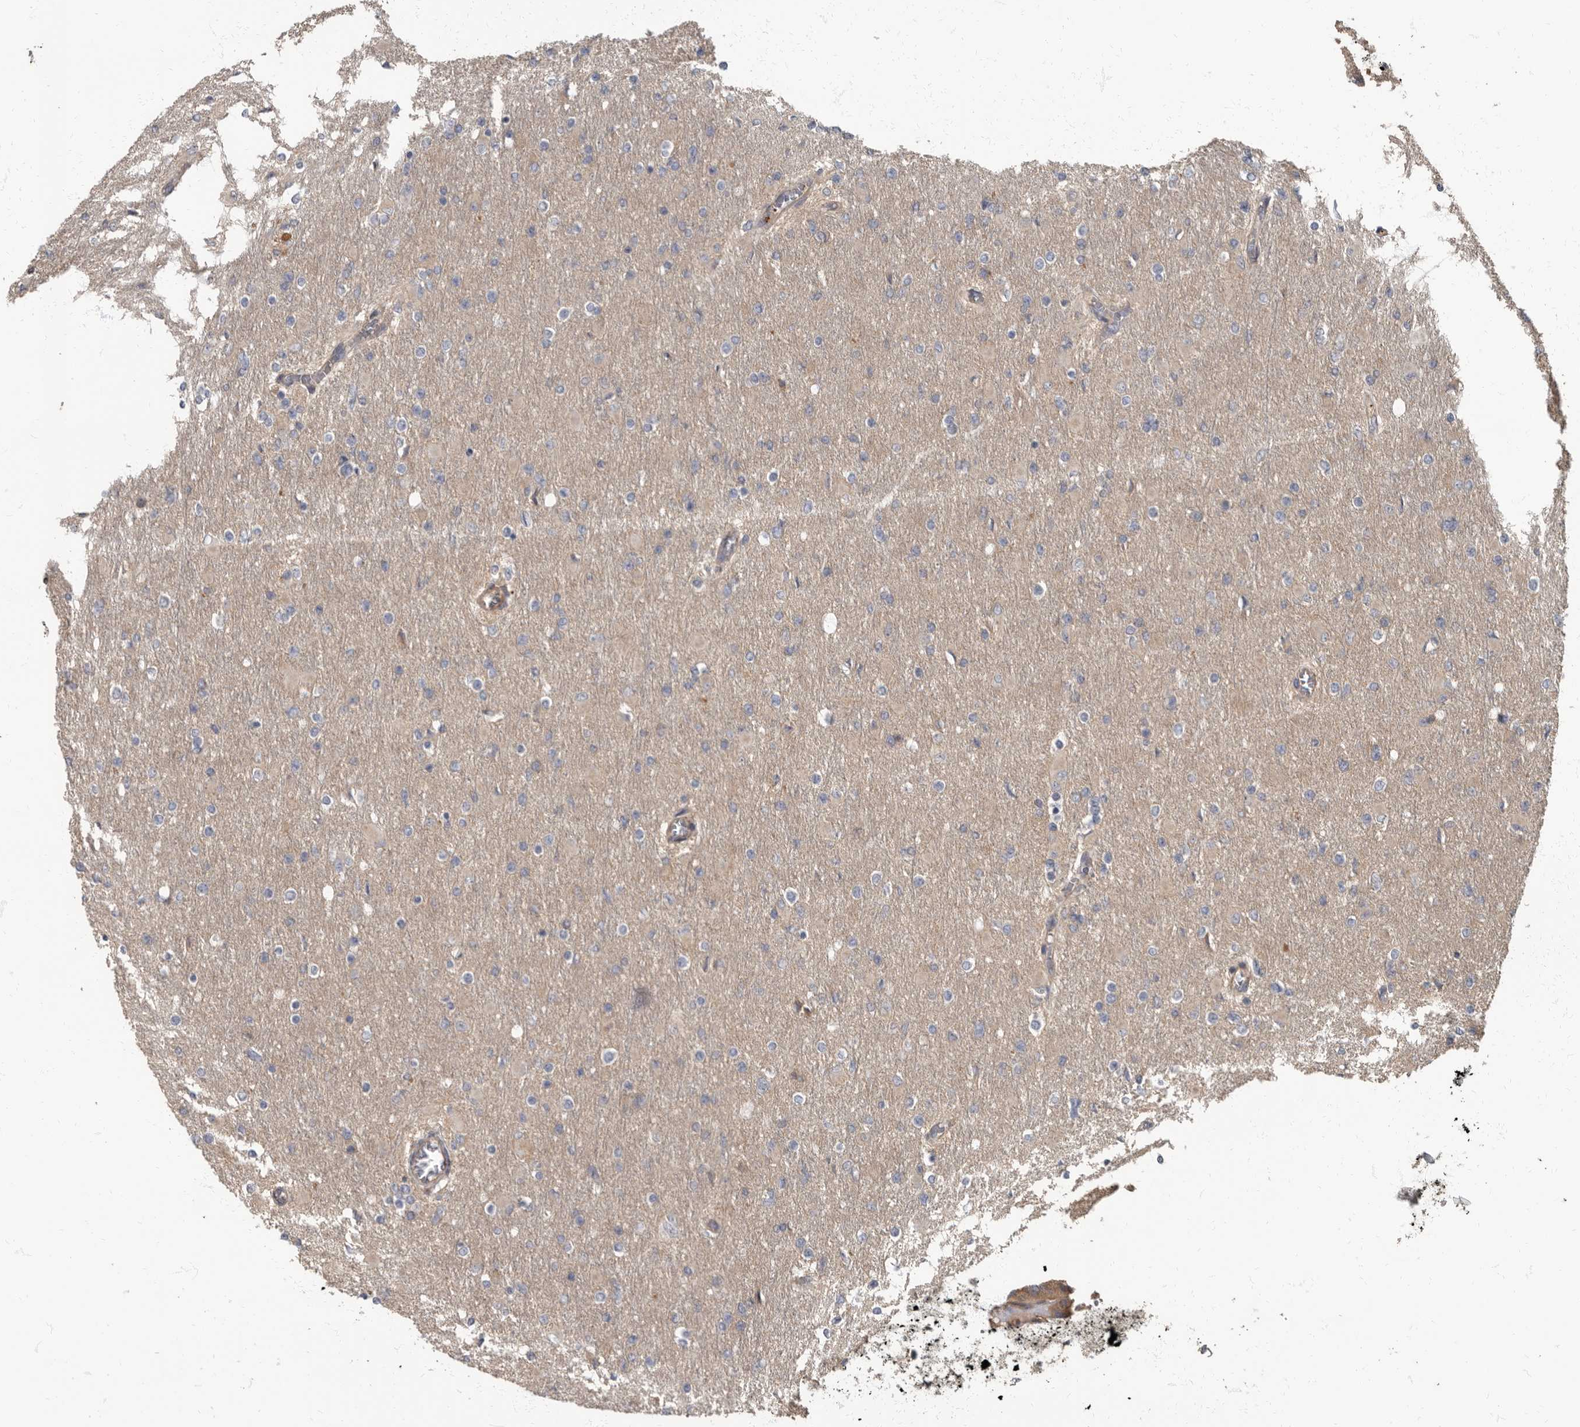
{"staining": {"intensity": "negative", "quantity": "none", "location": "none"}, "tissue": "glioma", "cell_type": "Tumor cells", "image_type": "cancer", "snomed": [{"axis": "morphology", "description": "Glioma, malignant, High grade"}, {"axis": "topography", "description": "Cerebral cortex"}], "caption": "An immunohistochemistry (IHC) micrograph of malignant glioma (high-grade) is shown. There is no staining in tumor cells of malignant glioma (high-grade). (Stains: DAB IHC with hematoxylin counter stain, Microscopy: brightfield microscopy at high magnification).", "gene": "DAAM1", "patient": {"sex": "female", "age": 36}}